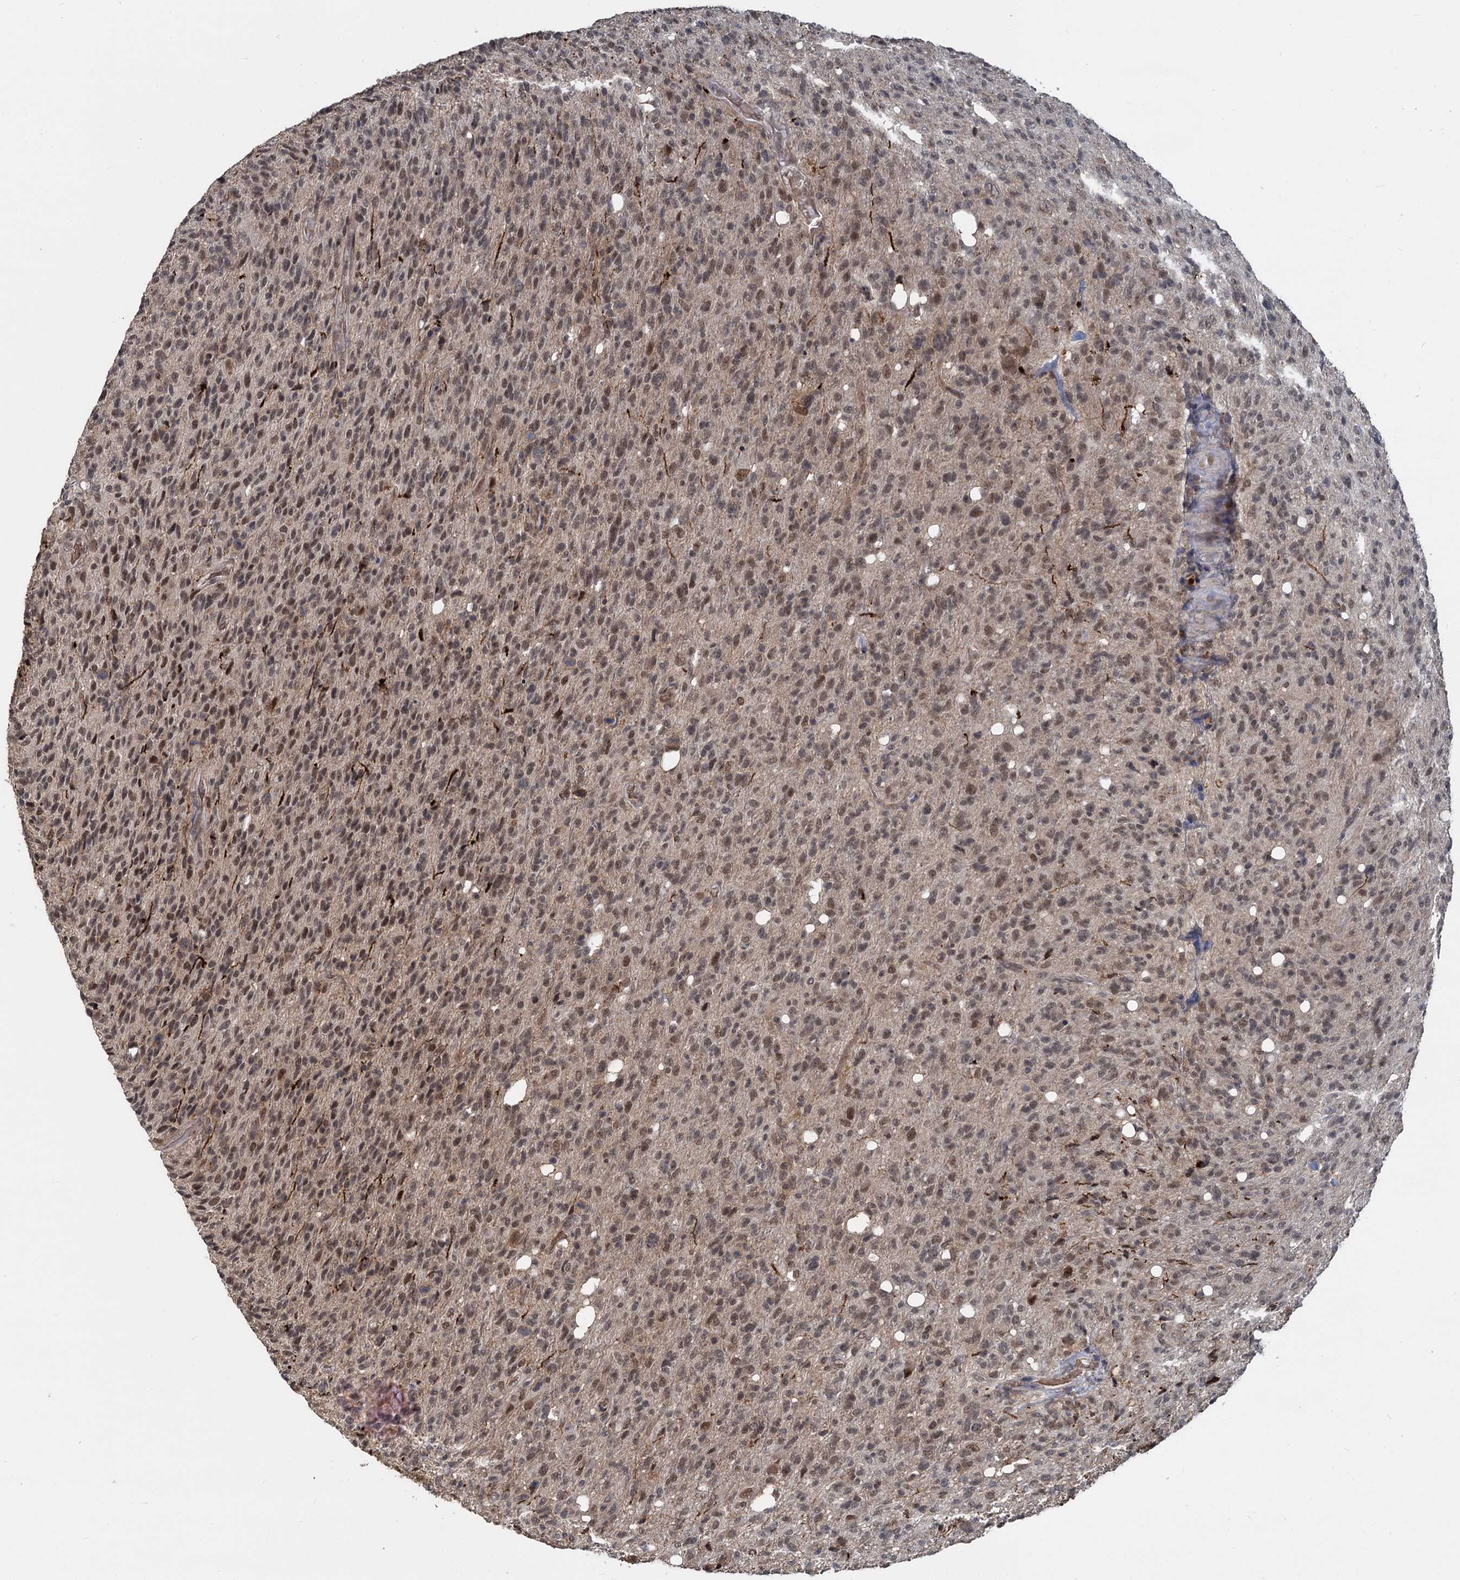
{"staining": {"intensity": "moderate", "quantity": "25%-75%", "location": "nuclear"}, "tissue": "glioma", "cell_type": "Tumor cells", "image_type": "cancer", "snomed": [{"axis": "morphology", "description": "Glioma, malignant, High grade"}, {"axis": "topography", "description": "Brain"}], "caption": "Human glioma stained with a protein marker demonstrates moderate staining in tumor cells.", "gene": "FANCI", "patient": {"sex": "female", "age": 57}}